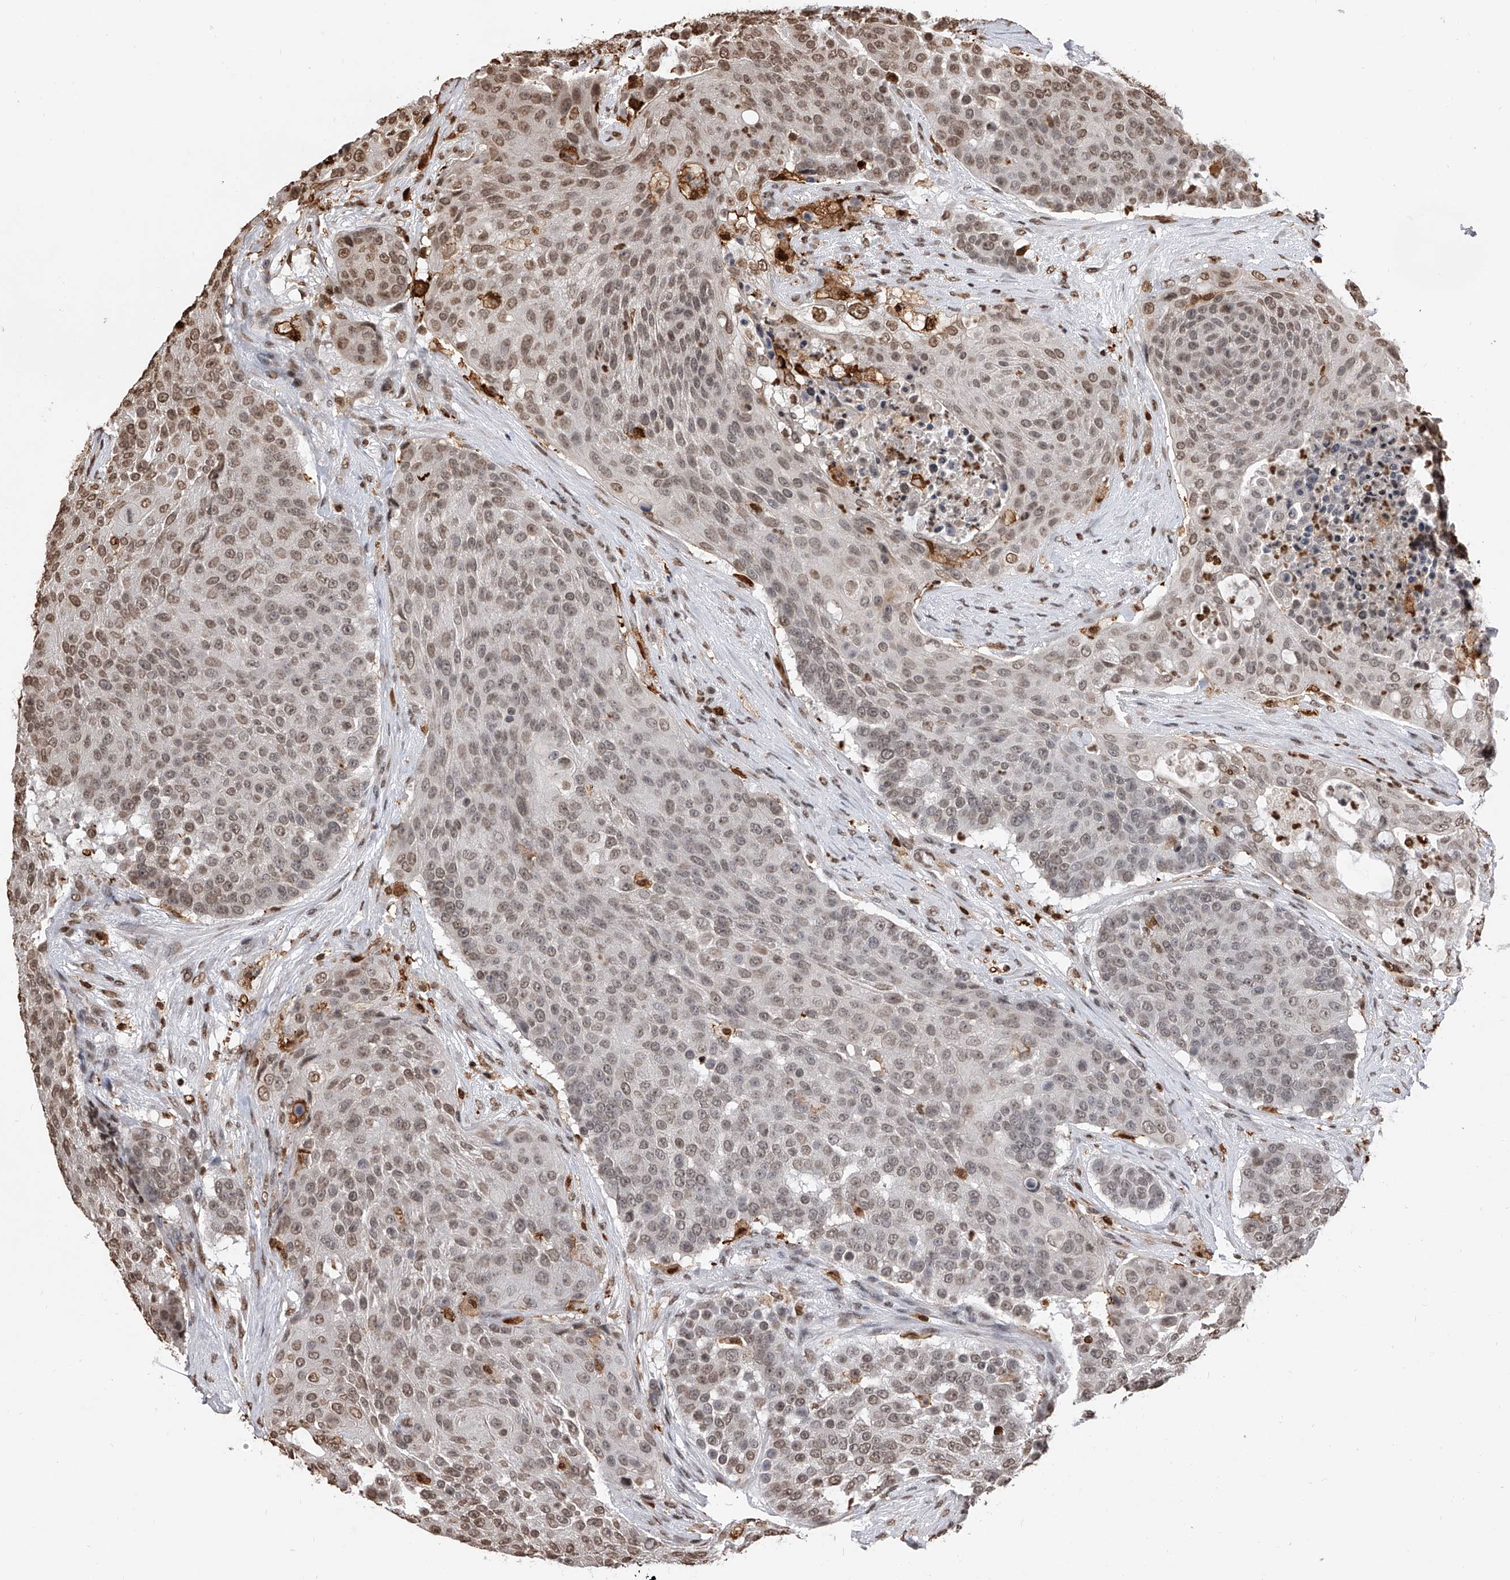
{"staining": {"intensity": "moderate", "quantity": "25%-75%", "location": "nuclear"}, "tissue": "urothelial cancer", "cell_type": "Tumor cells", "image_type": "cancer", "snomed": [{"axis": "morphology", "description": "Urothelial carcinoma, High grade"}, {"axis": "topography", "description": "Urinary bladder"}], "caption": "Protein expression analysis of urothelial cancer shows moderate nuclear expression in about 25%-75% of tumor cells. The protein of interest is shown in brown color, while the nuclei are stained blue.", "gene": "CFAP410", "patient": {"sex": "female", "age": 63}}